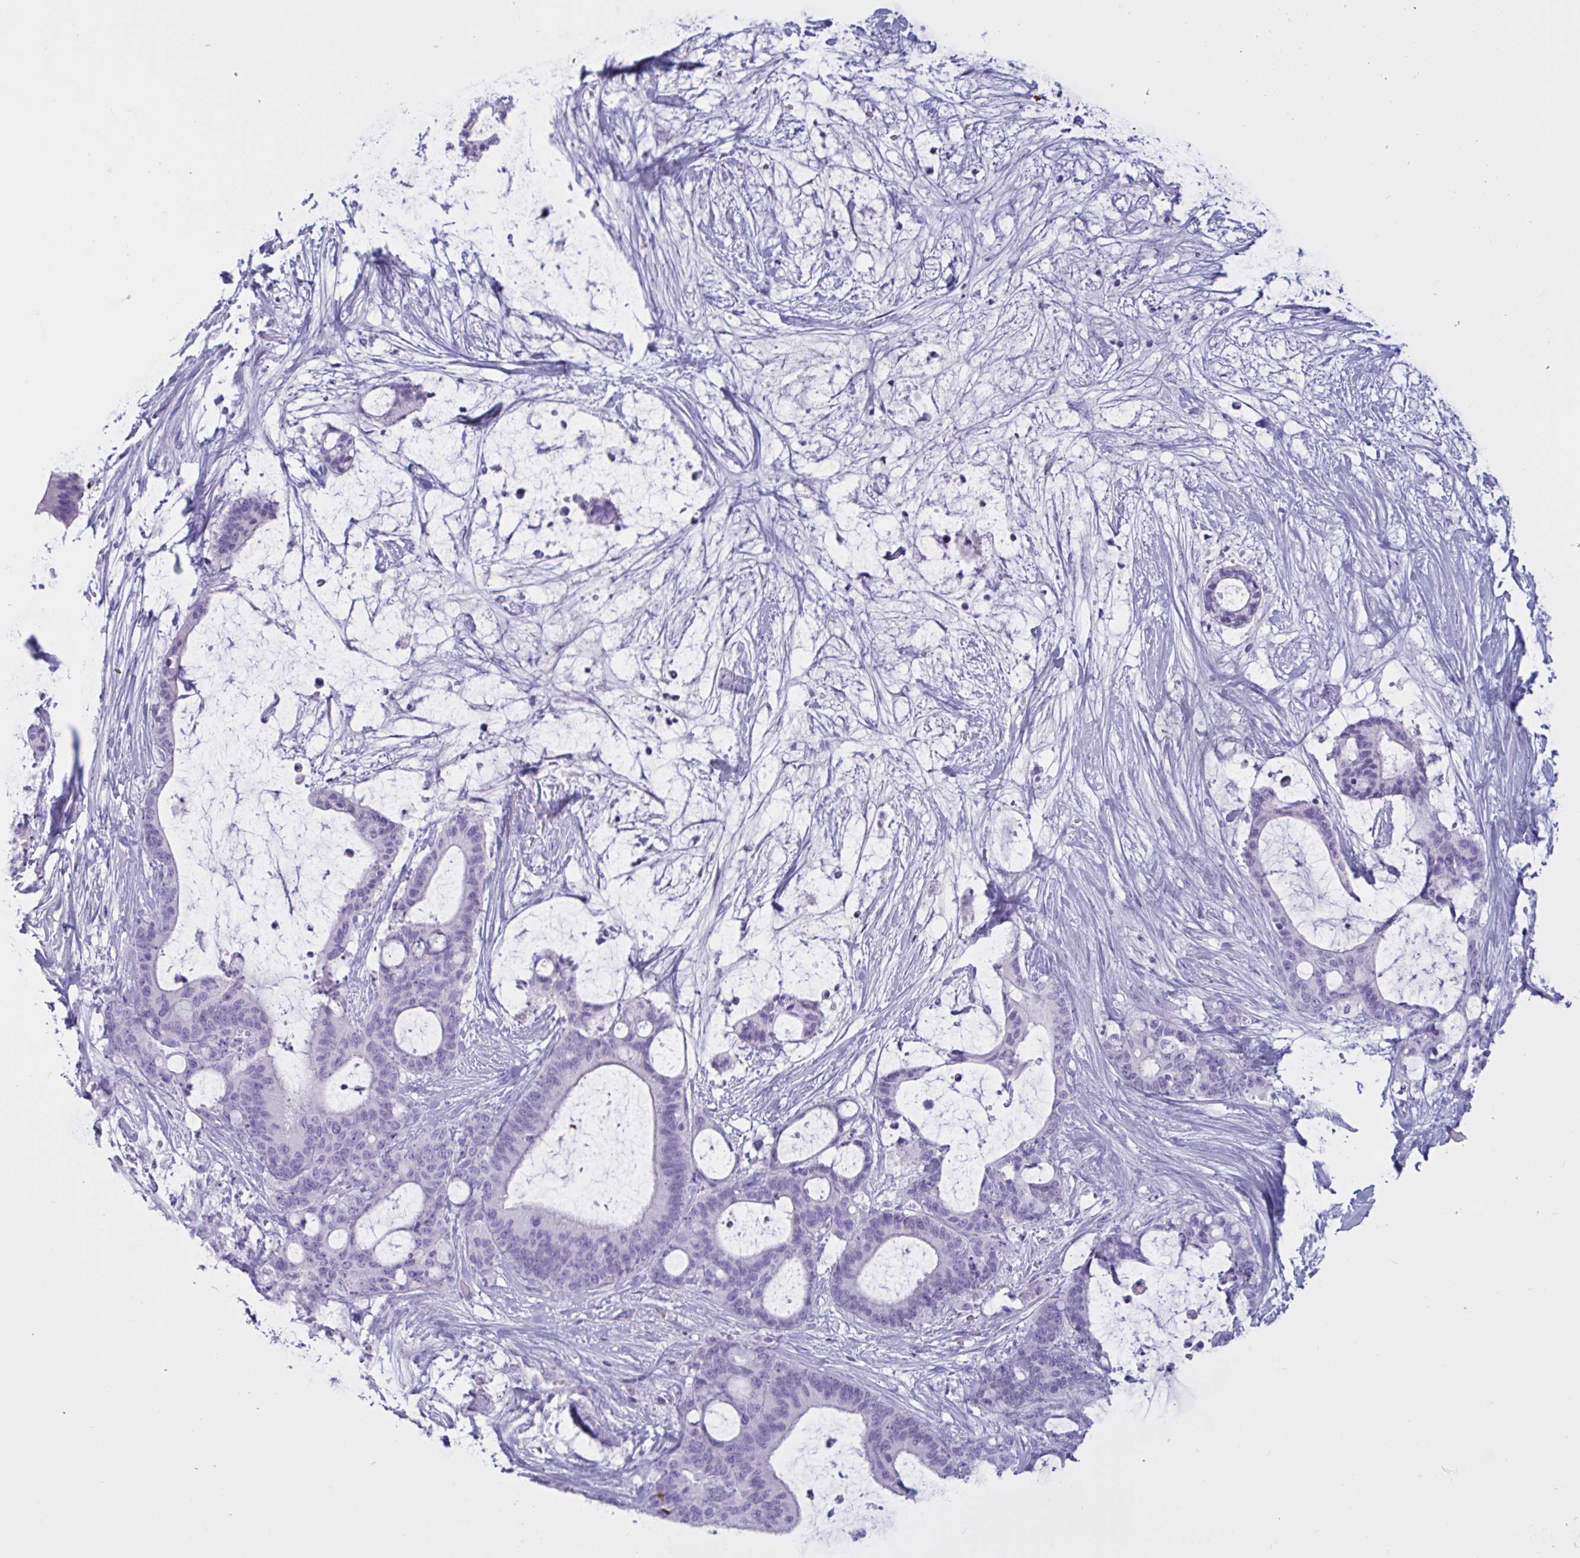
{"staining": {"intensity": "negative", "quantity": "none", "location": "none"}, "tissue": "liver cancer", "cell_type": "Tumor cells", "image_type": "cancer", "snomed": [{"axis": "morphology", "description": "Normal tissue, NOS"}, {"axis": "morphology", "description": "Cholangiocarcinoma"}, {"axis": "topography", "description": "Liver"}, {"axis": "topography", "description": "Peripheral nerve tissue"}], "caption": "Immunohistochemical staining of liver cholangiocarcinoma shows no significant expression in tumor cells.", "gene": "BBS10", "patient": {"sex": "female", "age": 73}}